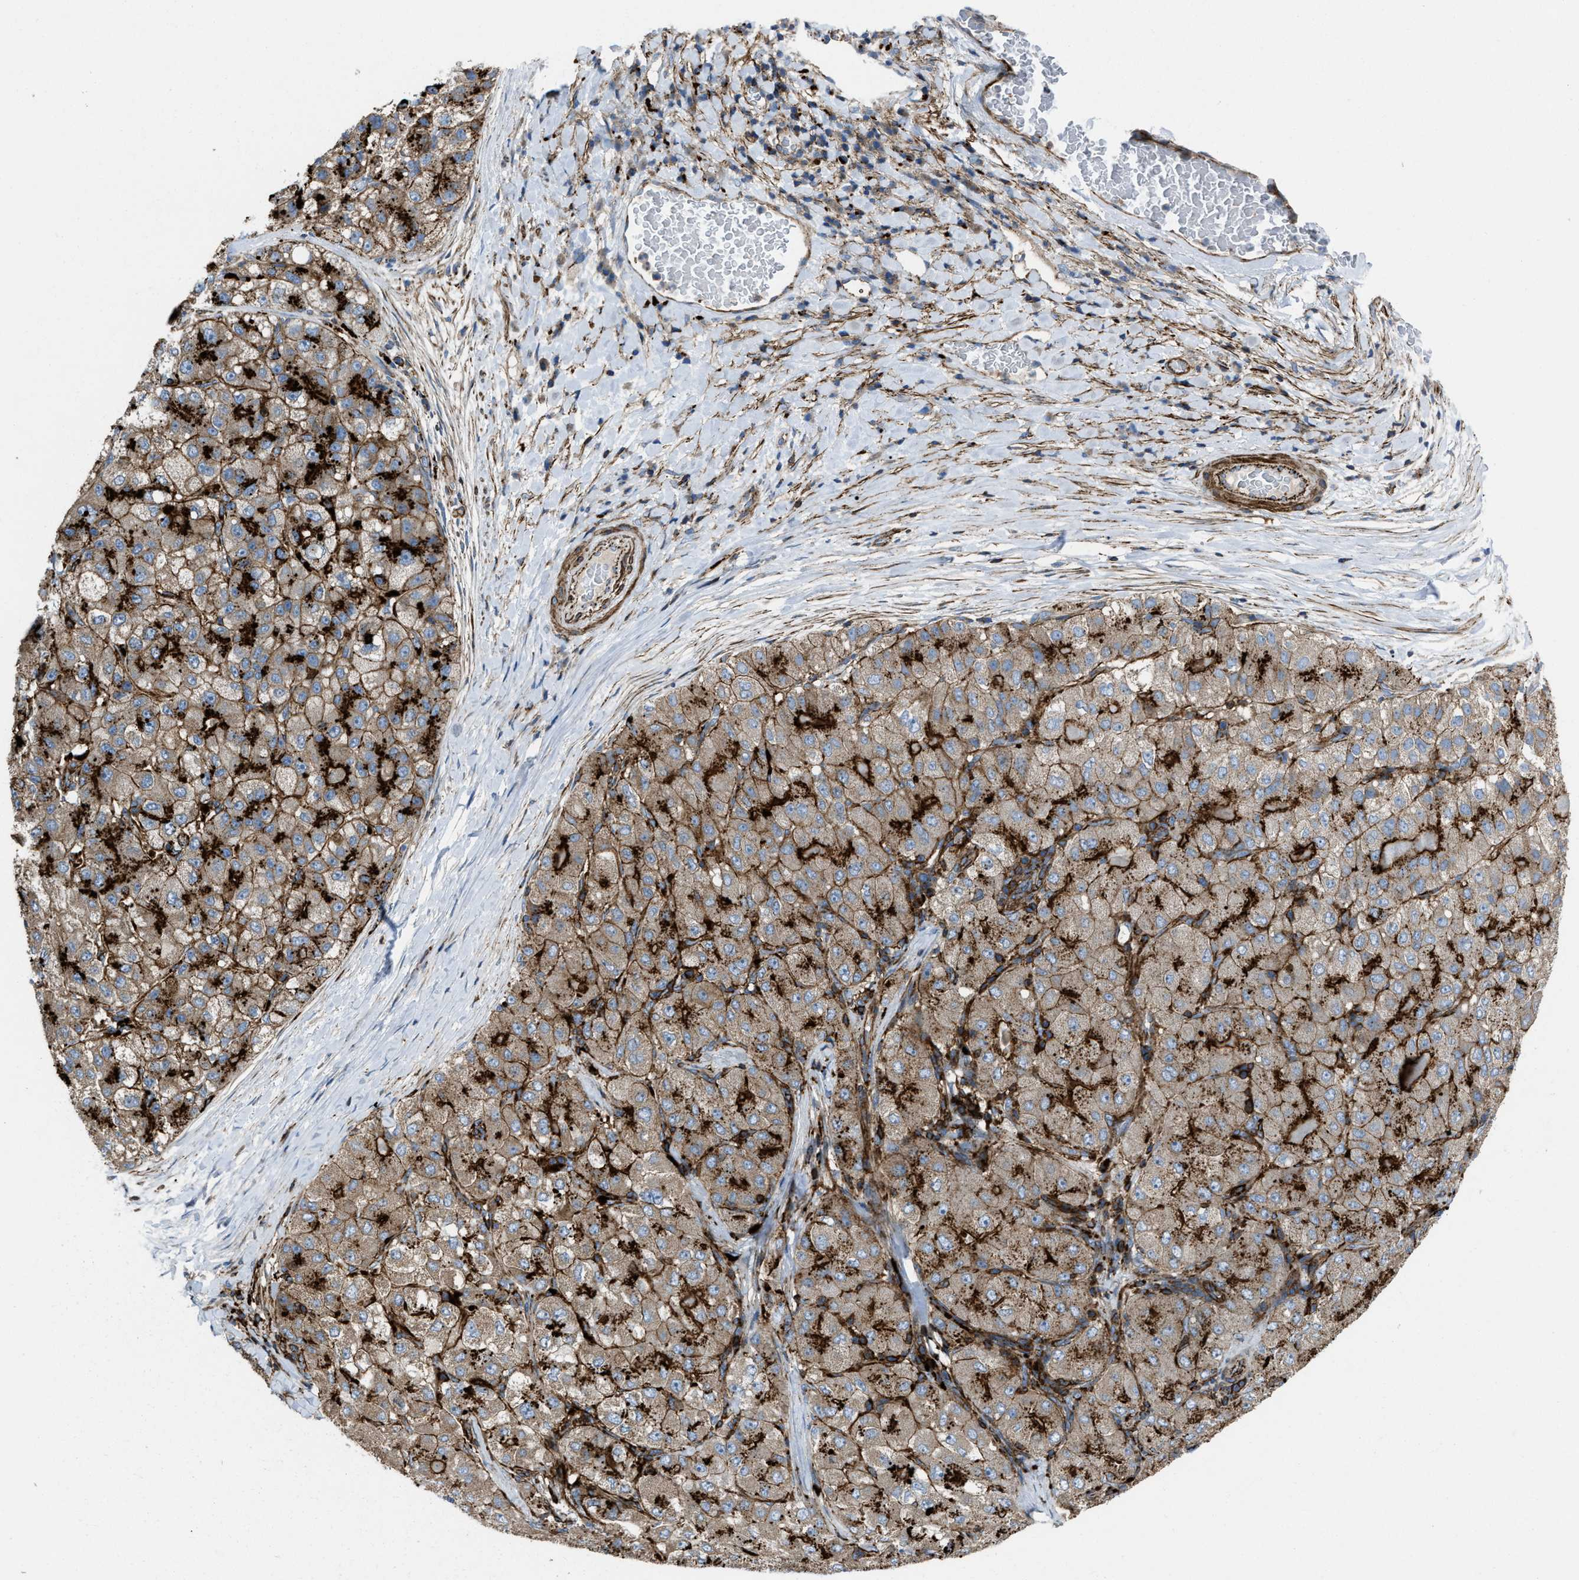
{"staining": {"intensity": "moderate", "quantity": ">75%", "location": "cytoplasmic/membranous"}, "tissue": "liver cancer", "cell_type": "Tumor cells", "image_type": "cancer", "snomed": [{"axis": "morphology", "description": "Carcinoma, Hepatocellular, NOS"}, {"axis": "topography", "description": "Liver"}], "caption": "About >75% of tumor cells in liver cancer (hepatocellular carcinoma) demonstrate moderate cytoplasmic/membranous protein staining as visualized by brown immunohistochemical staining.", "gene": "AGPAT2", "patient": {"sex": "male", "age": 80}}